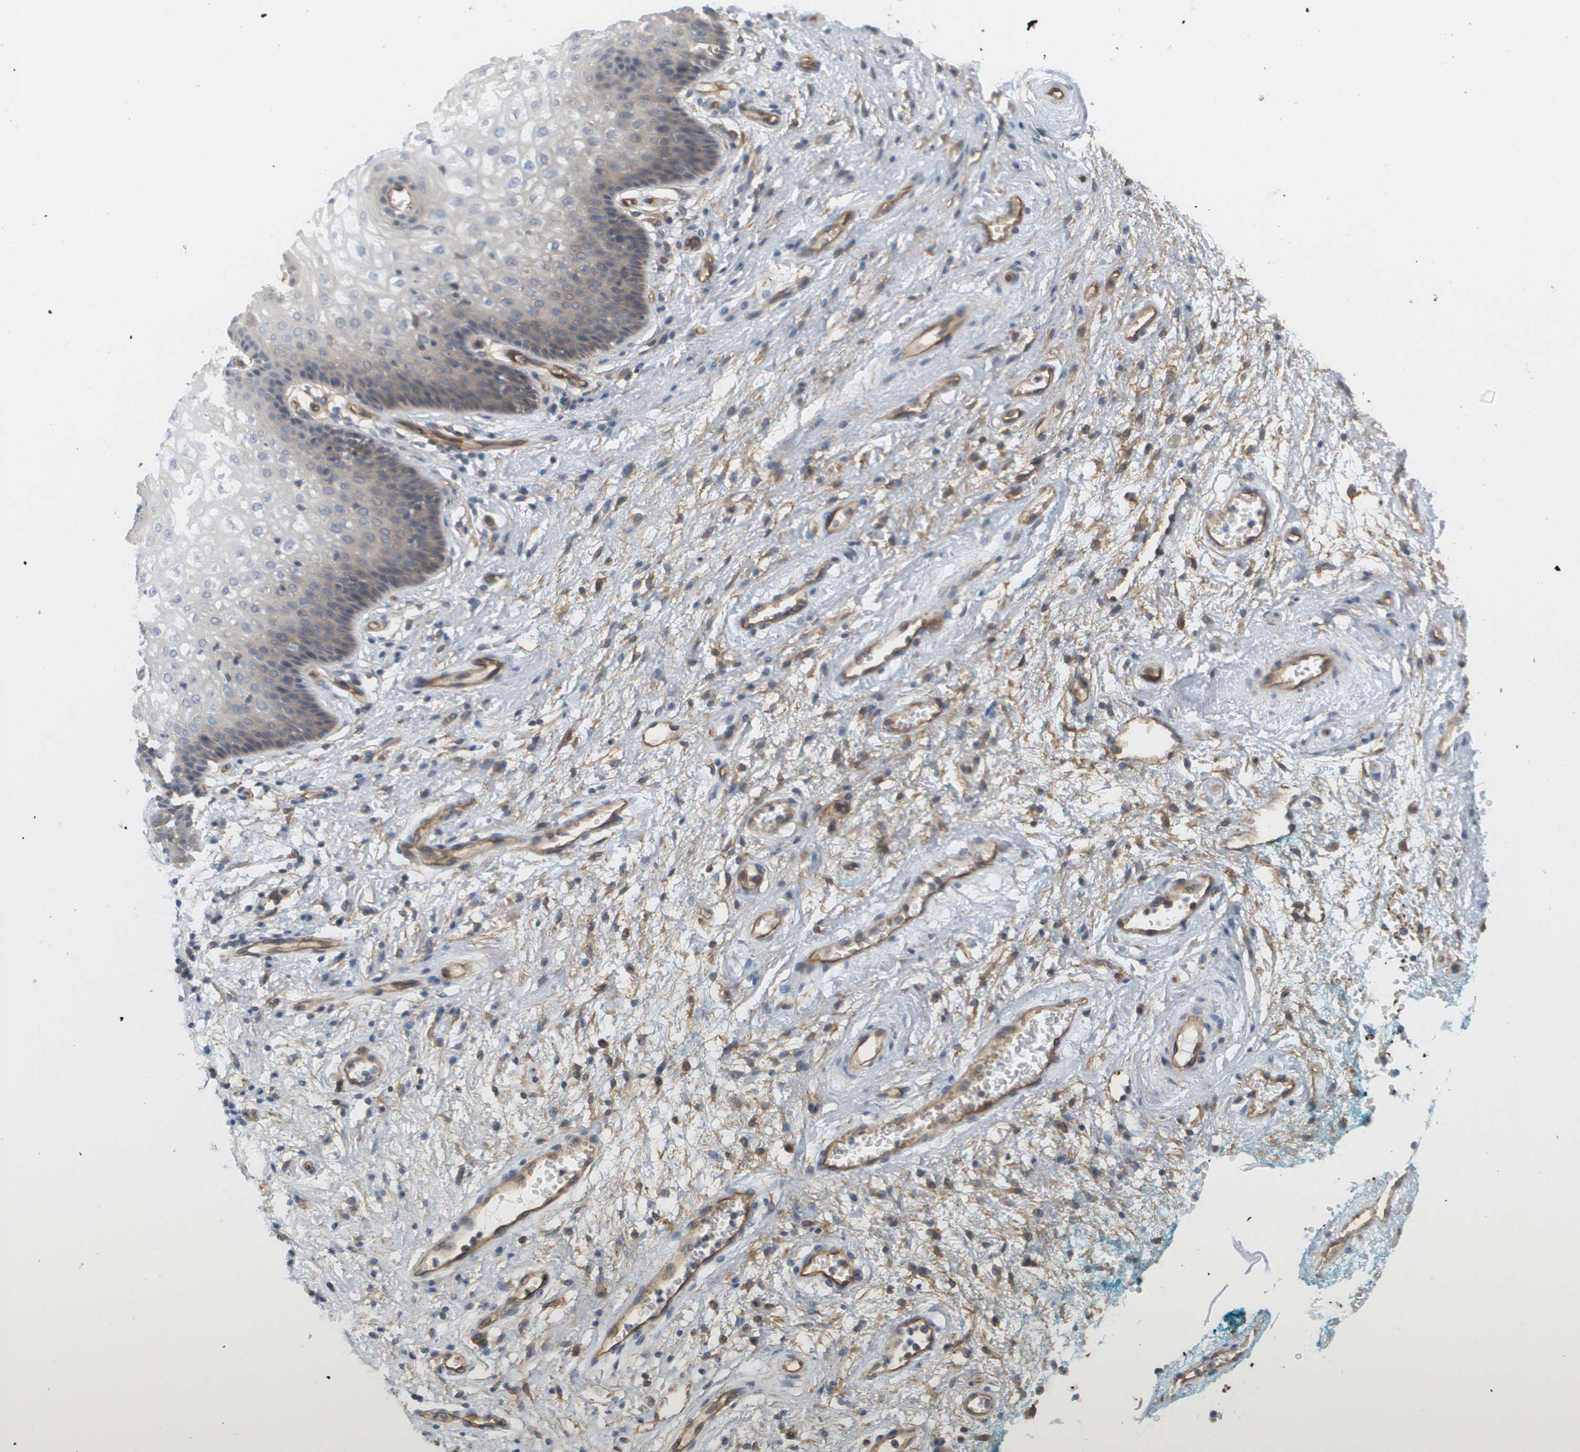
{"staining": {"intensity": "weak", "quantity": "<25%", "location": "cytoplasmic/membranous"}, "tissue": "vagina", "cell_type": "Squamous epithelial cells", "image_type": "normal", "snomed": [{"axis": "morphology", "description": "Normal tissue, NOS"}, {"axis": "topography", "description": "Vagina"}], "caption": "Immunohistochemical staining of unremarkable vagina demonstrates no significant staining in squamous epithelial cells.", "gene": "SGMS2", "patient": {"sex": "female", "age": 34}}